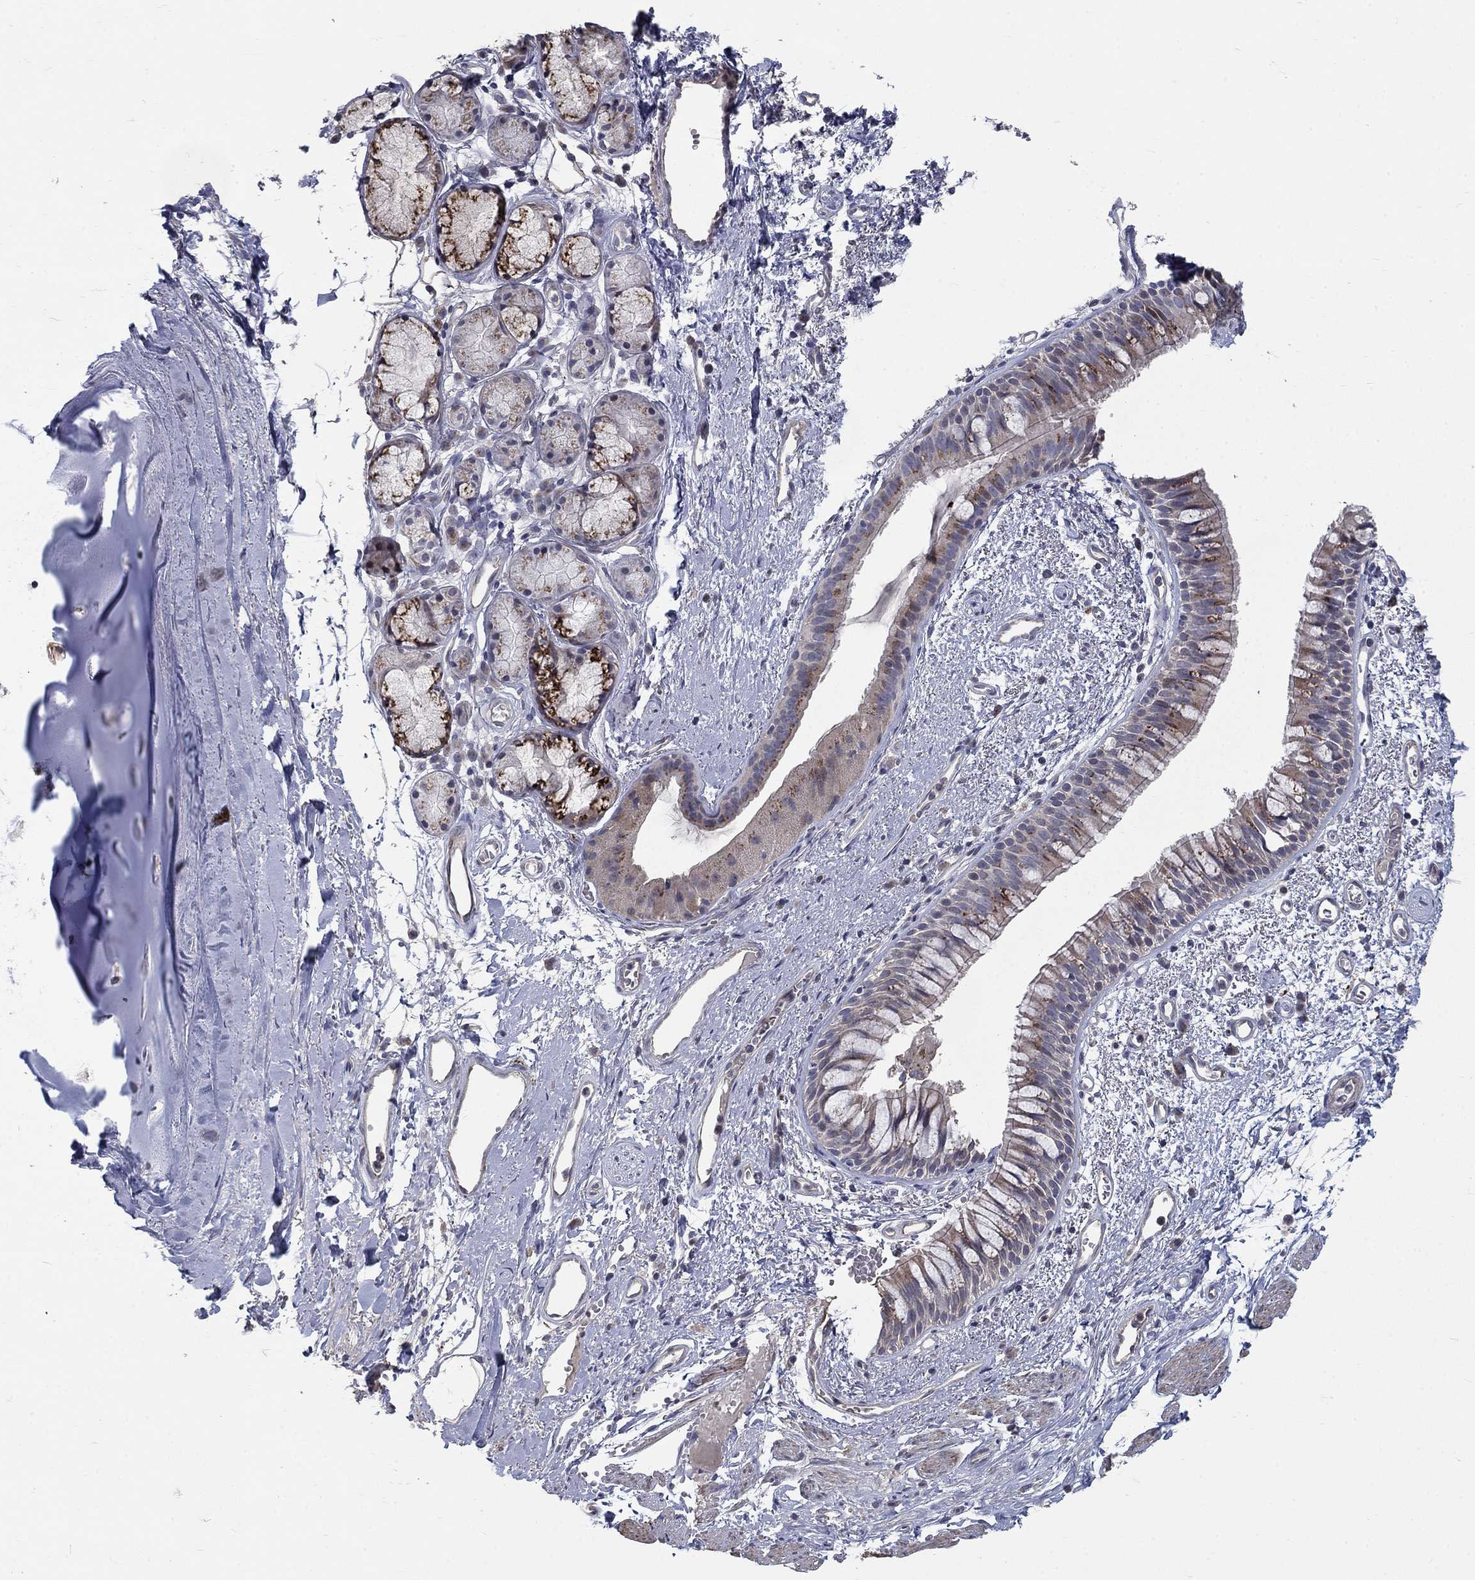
{"staining": {"intensity": "moderate", "quantity": "<25%", "location": "cytoplasmic/membranous"}, "tissue": "bronchus", "cell_type": "Respiratory epithelial cells", "image_type": "normal", "snomed": [{"axis": "morphology", "description": "Normal tissue, NOS"}, {"axis": "topography", "description": "Cartilage tissue"}, {"axis": "topography", "description": "Bronchus"}], "caption": "Immunohistochemical staining of normal bronchus reveals moderate cytoplasmic/membranous protein positivity in approximately <25% of respiratory epithelial cells.", "gene": "FAM3B", "patient": {"sex": "male", "age": 66}}